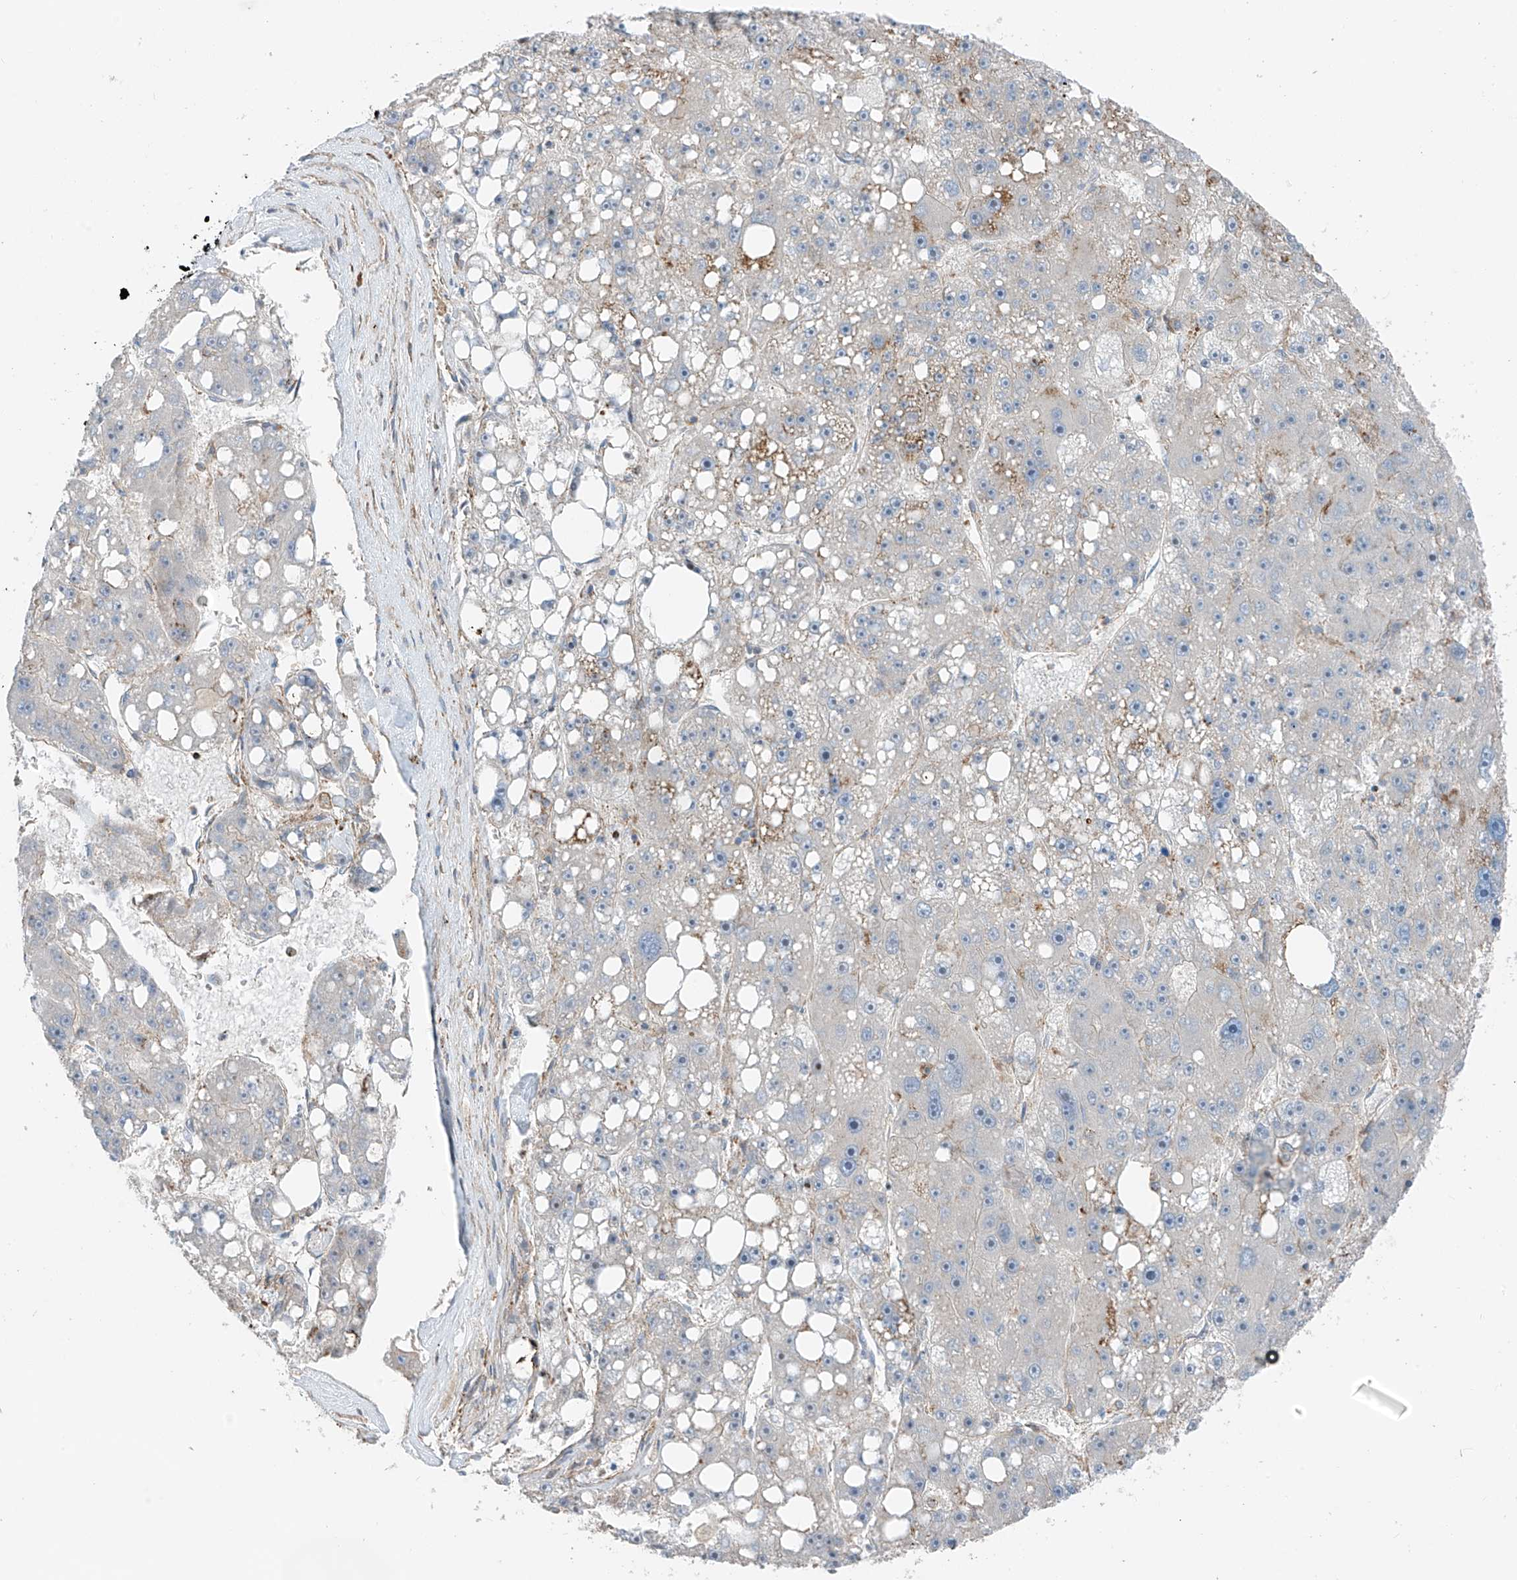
{"staining": {"intensity": "negative", "quantity": "none", "location": "none"}, "tissue": "liver cancer", "cell_type": "Tumor cells", "image_type": "cancer", "snomed": [{"axis": "morphology", "description": "Carcinoma, Hepatocellular, NOS"}, {"axis": "topography", "description": "Liver"}], "caption": "The image displays no staining of tumor cells in hepatocellular carcinoma (liver).", "gene": "SLC1A5", "patient": {"sex": "female", "age": 61}}